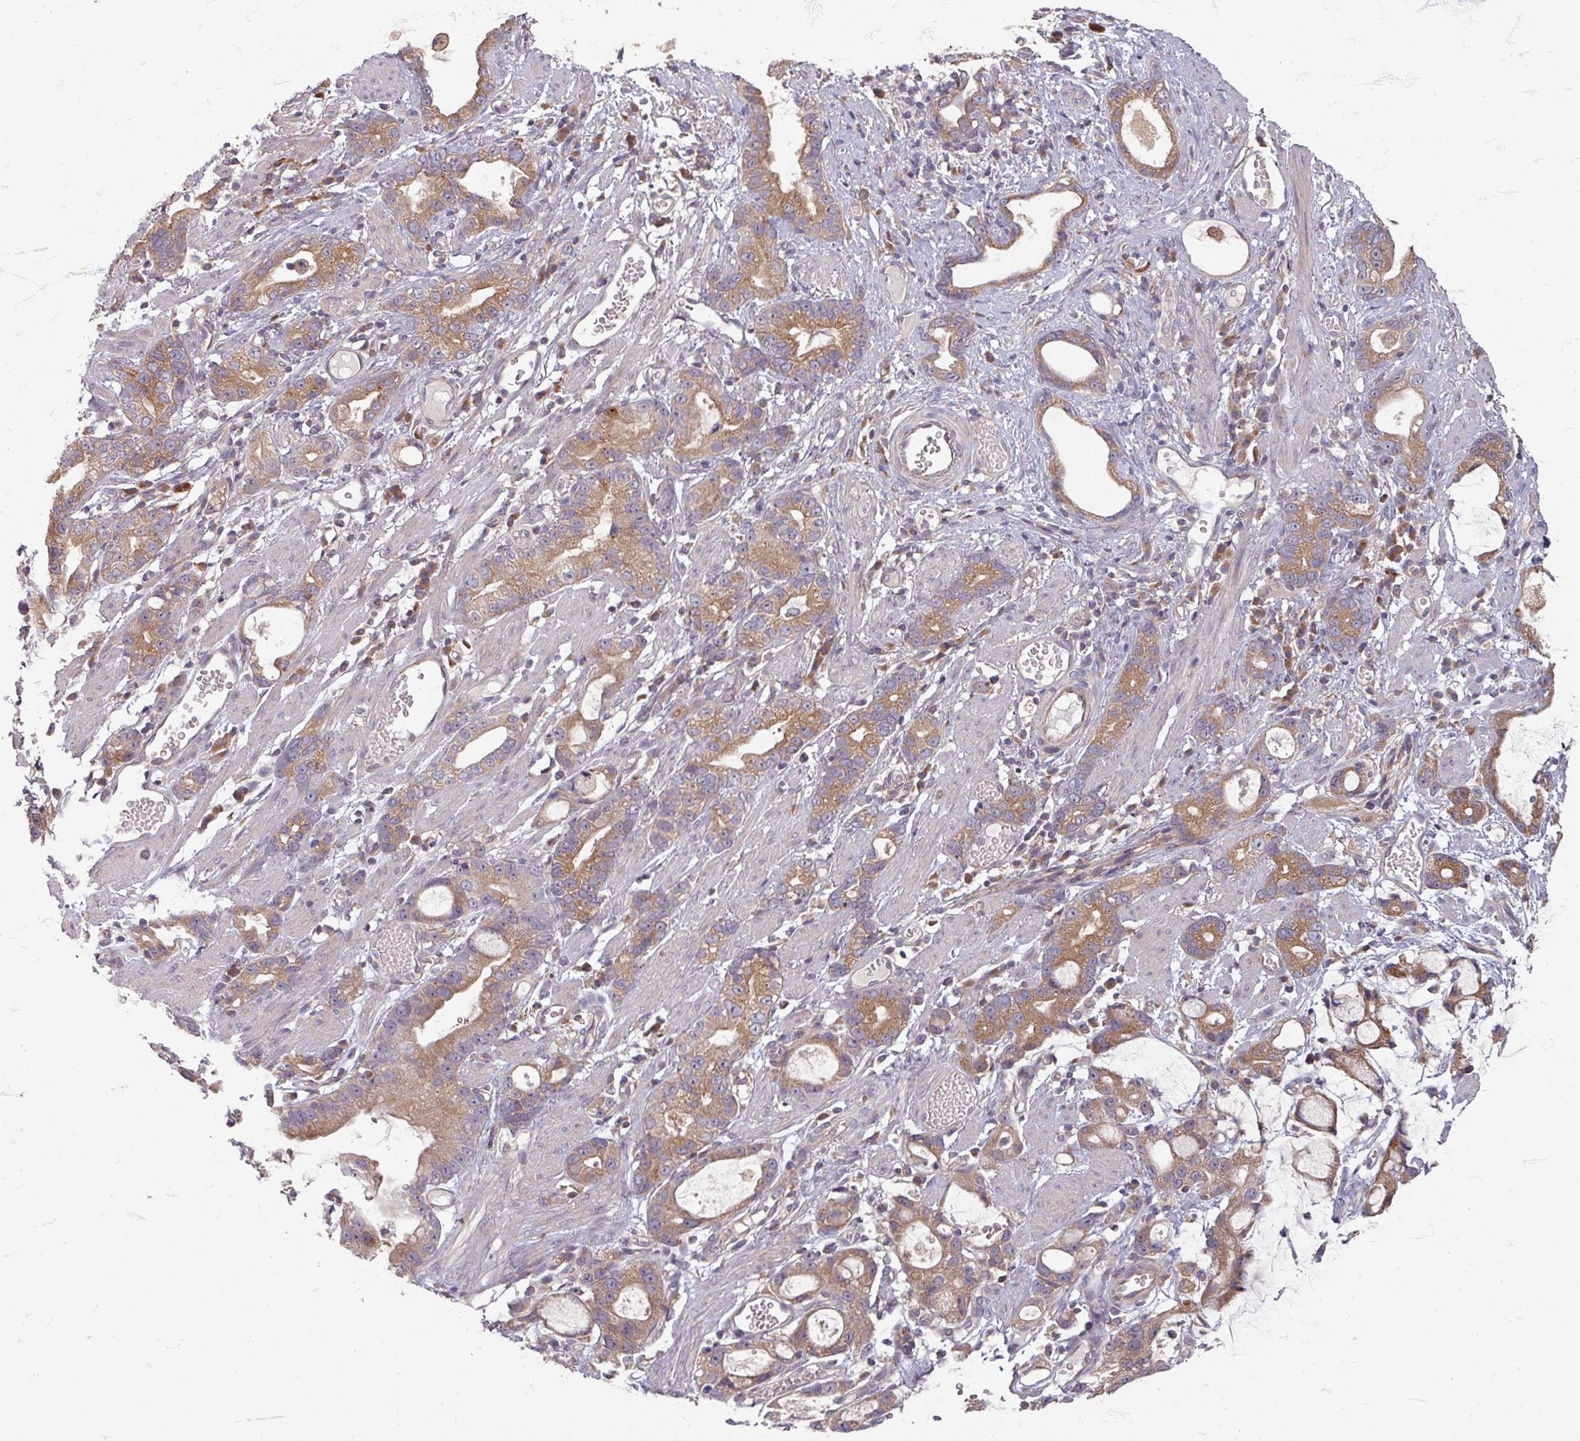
{"staining": {"intensity": "moderate", "quantity": ">75%", "location": "cytoplasmic/membranous"}, "tissue": "stomach cancer", "cell_type": "Tumor cells", "image_type": "cancer", "snomed": [{"axis": "morphology", "description": "Adenocarcinoma, NOS"}, {"axis": "topography", "description": "Stomach"}], "caption": "Stomach adenocarcinoma tissue exhibits moderate cytoplasmic/membranous expression in approximately >75% of tumor cells The protein of interest is shown in brown color, while the nuclei are stained blue.", "gene": "STAM", "patient": {"sex": "male", "age": 55}}